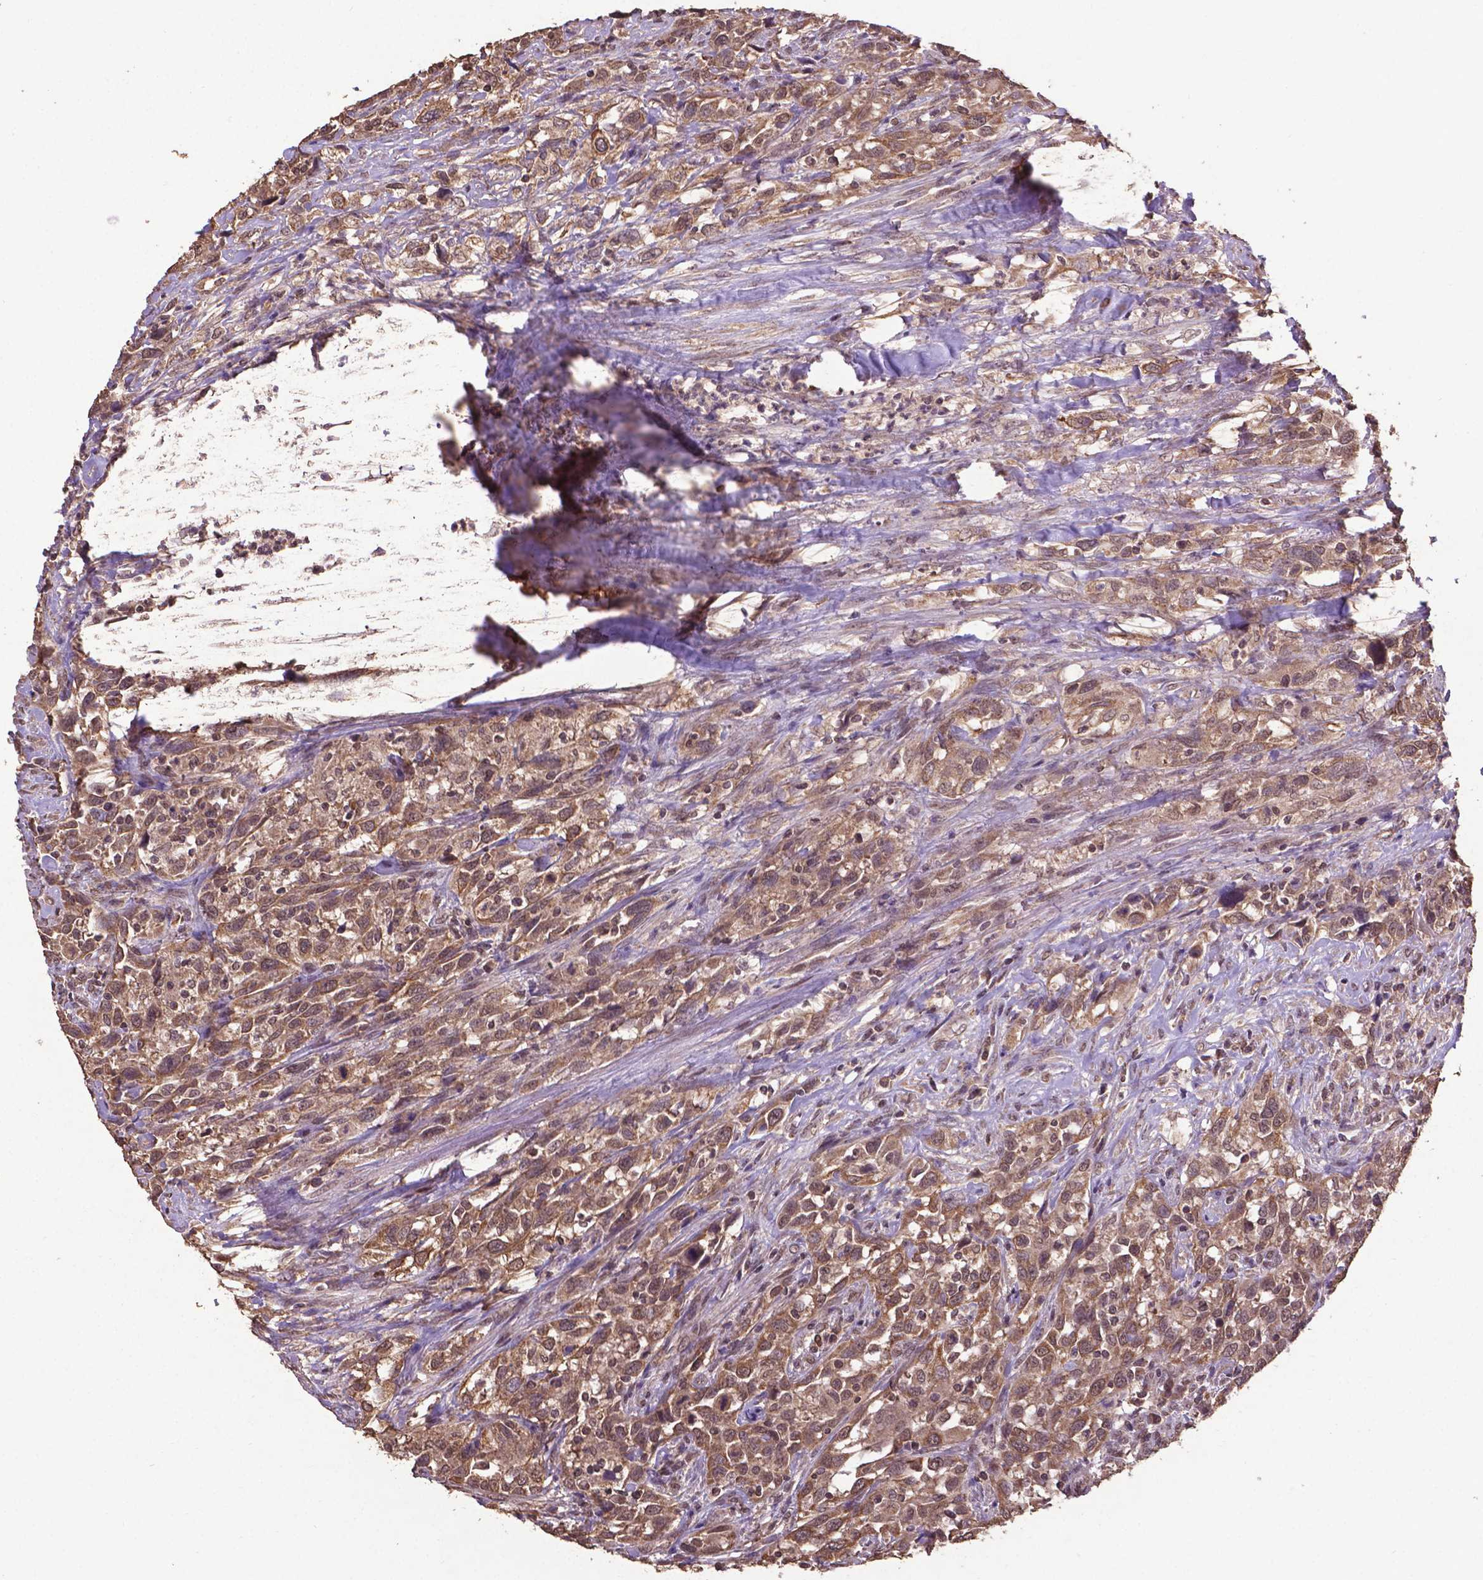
{"staining": {"intensity": "moderate", "quantity": ">75%", "location": "cytoplasmic/membranous,nuclear"}, "tissue": "urothelial cancer", "cell_type": "Tumor cells", "image_type": "cancer", "snomed": [{"axis": "morphology", "description": "Urothelial carcinoma, NOS"}, {"axis": "morphology", "description": "Urothelial carcinoma, High grade"}, {"axis": "topography", "description": "Urinary bladder"}], "caption": "Protein expression by IHC demonstrates moderate cytoplasmic/membranous and nuclear staining in about >75% of tumor cells in high-grade urothelial carcinoma. The staining was performed using DAB, with brown indicating positive protein expression. Nuclei are stained blue with hematoxylin.", "gene": "DCAF1", "patient": {"sex": "female", "age": 64}}